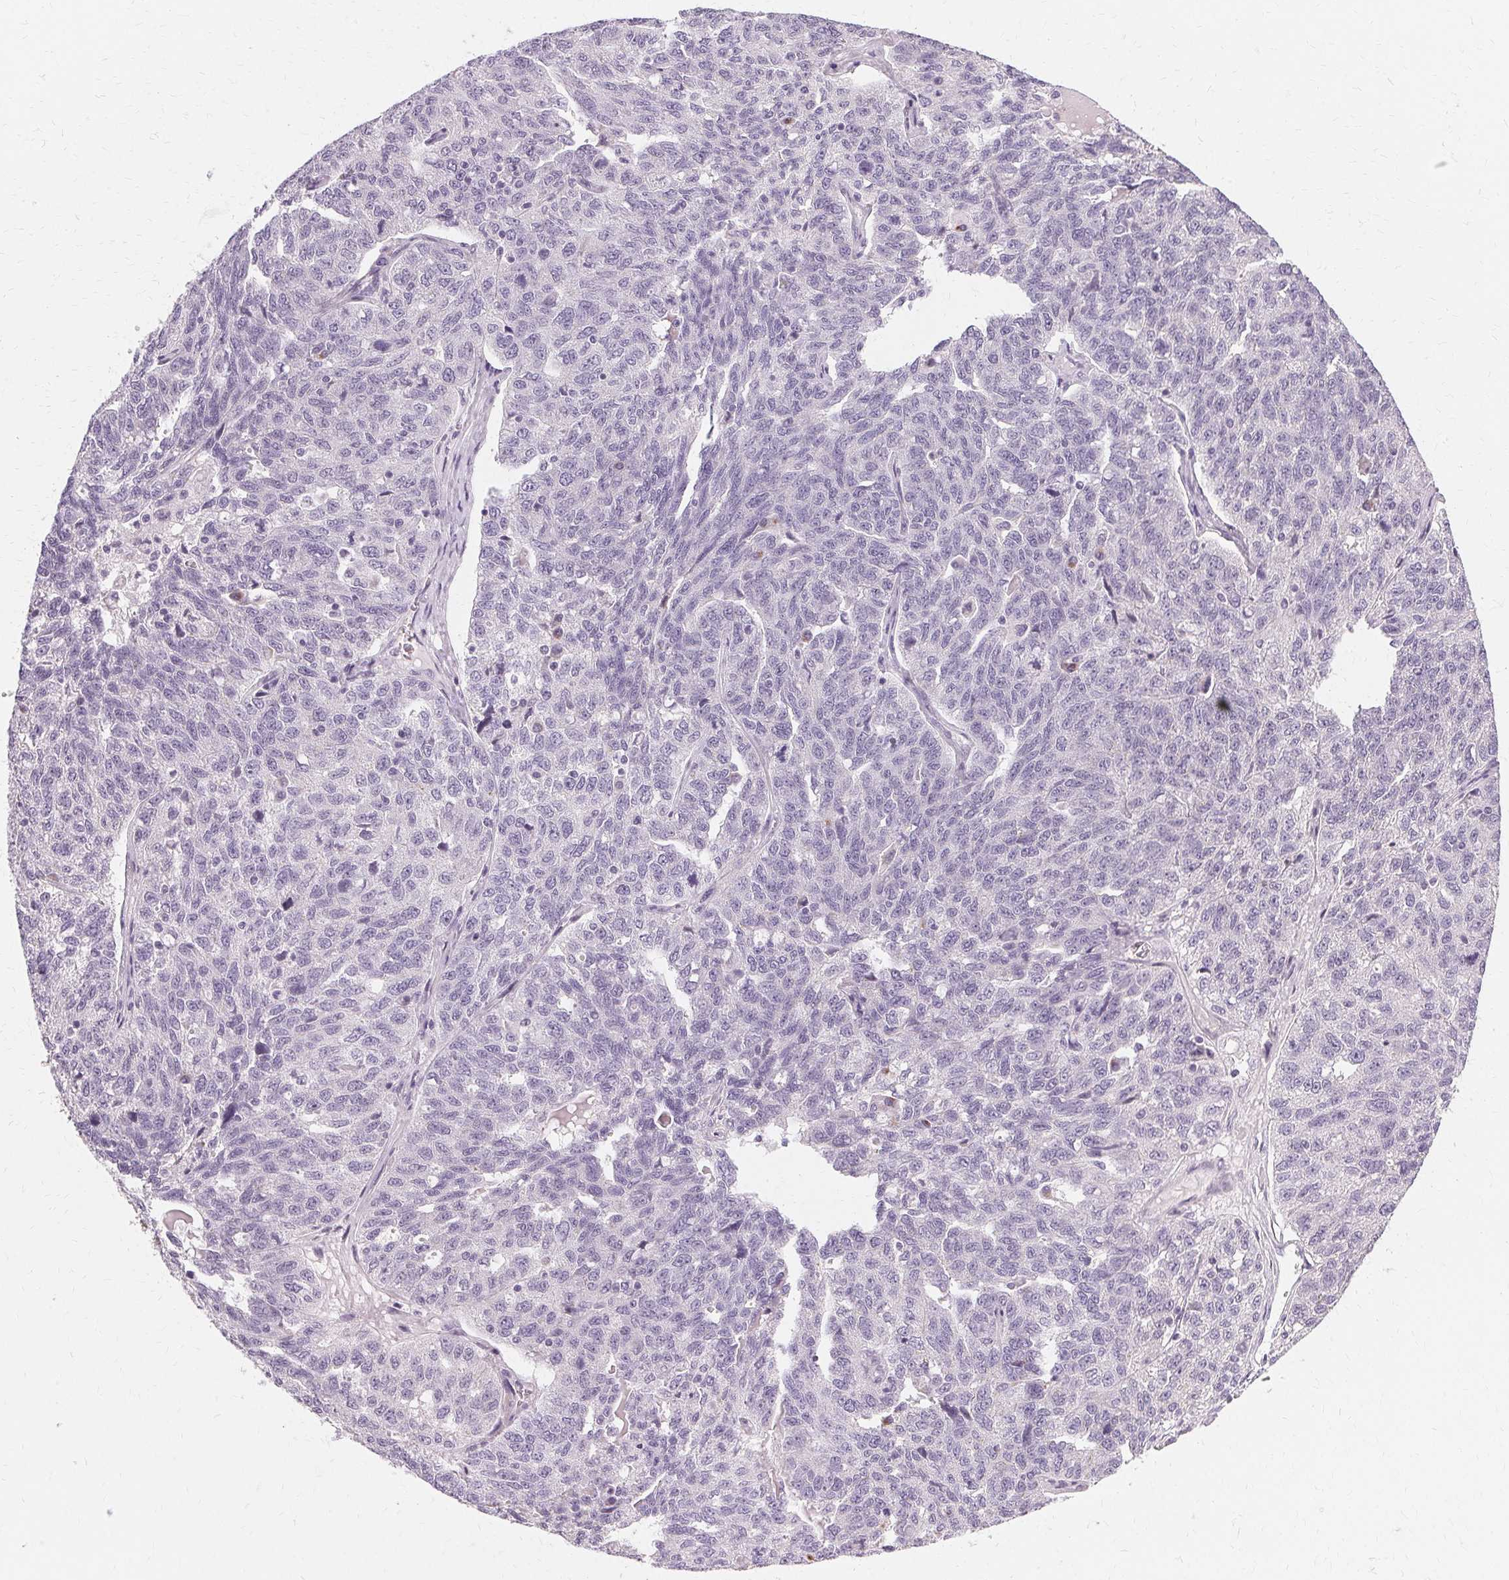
{"staining": {"intensity": "negative", "quantity": "none", "location": "none"}, "tissue": "ovarian cancer", "cell_type": "Tumor cells", "image_type": "cancer", "snomed": [{"axis": "morphology", "description": "Cystadenocarcinoma, serous, NOS"}, {"axis": "topography", "description": "Ovary"}], "caption": "The image reveals no significant expression in tumor cells of serous cystadenocarcinoma (ovarian). Brightfield microscopy of IHC stained with DAB (brown) and hematoxylin (blue), captured at high magnification.", "gene": "FCRL3", "patient": {"sex": "female", "age": 71}}